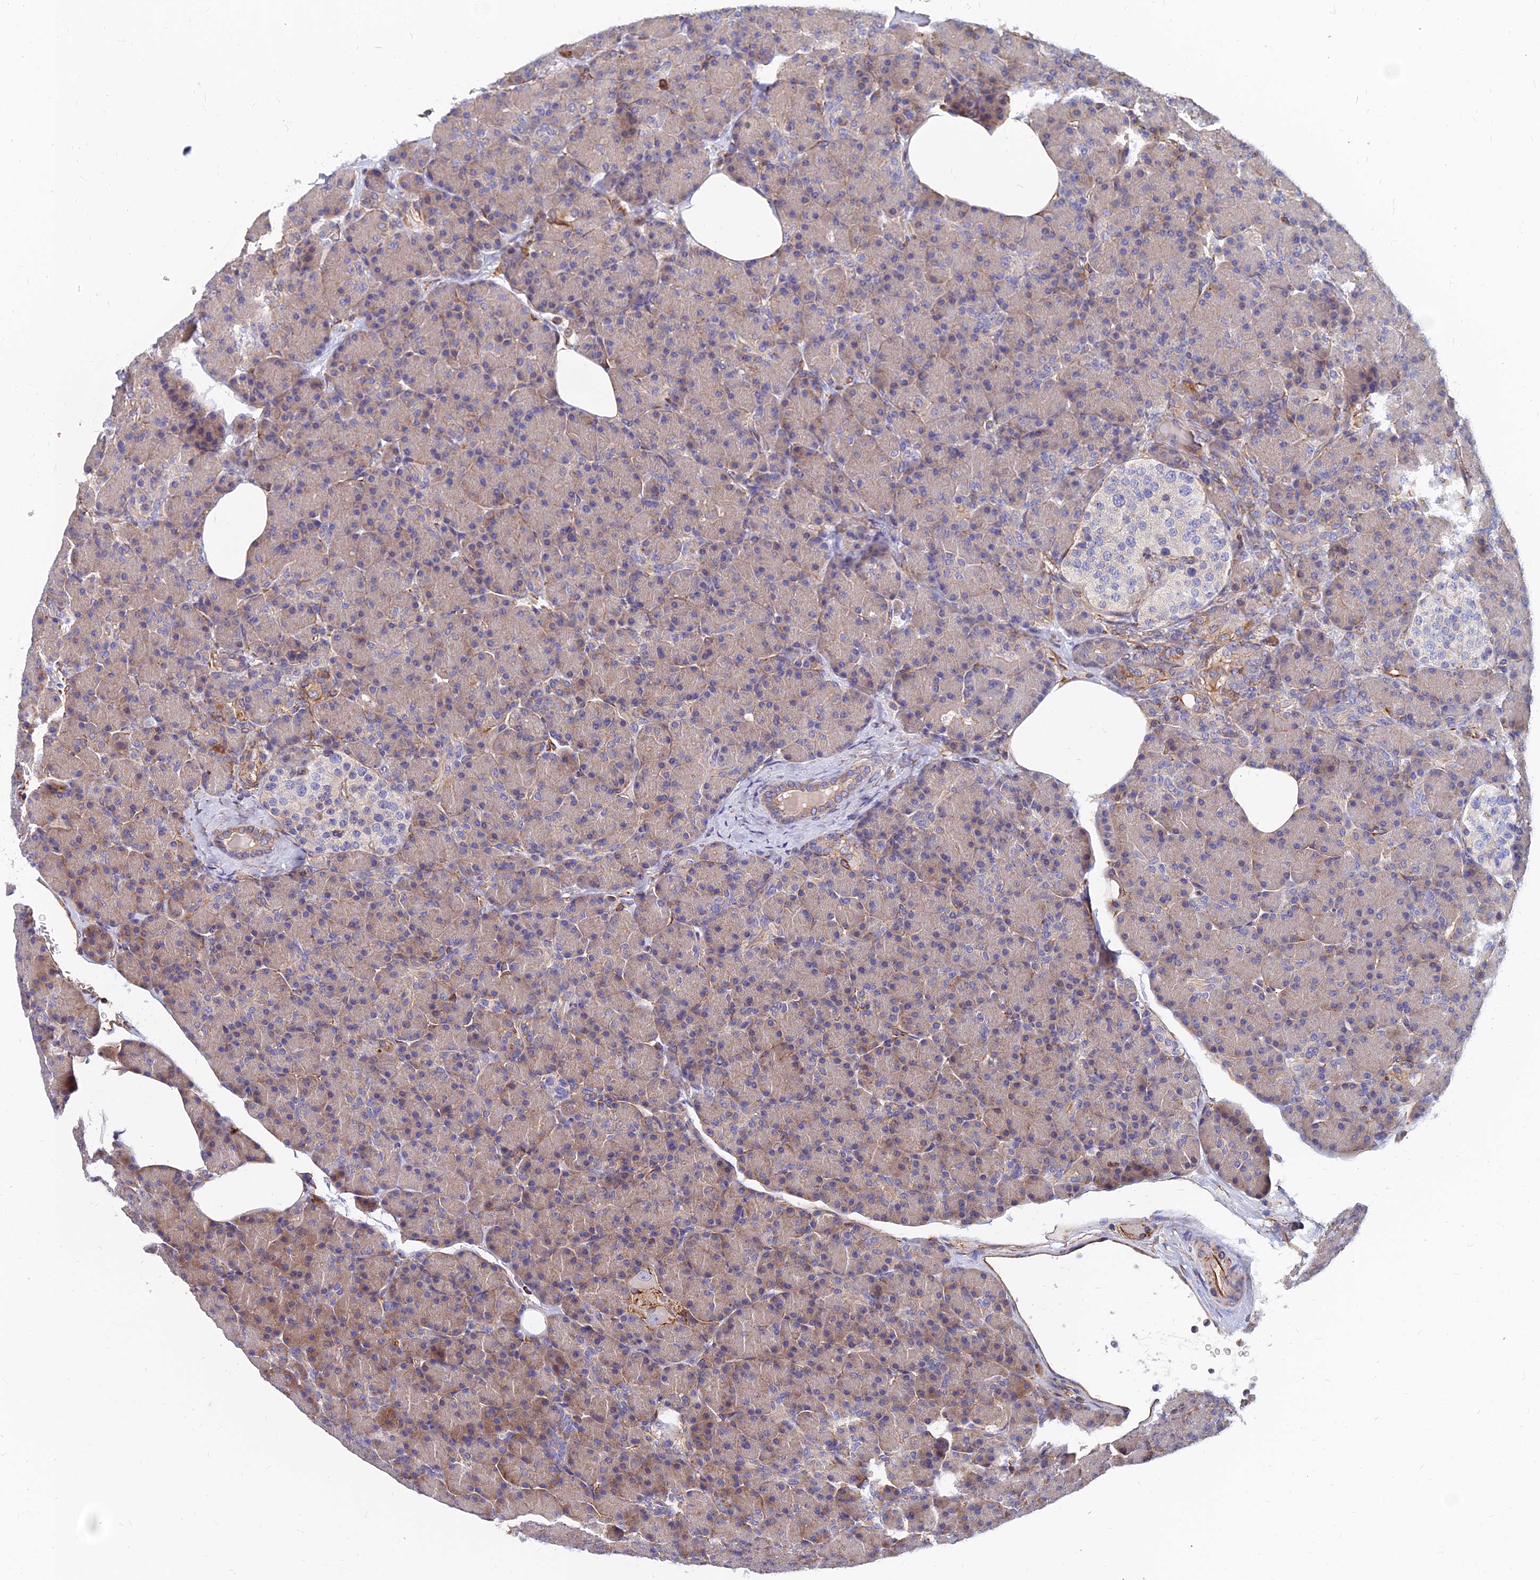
{"staining": {"intensity": "weak", "quantity": "25%-75%", "location": "cytoplasmic/membranous"}, "tissue": "pancreas", "cell_type": "Exocrine glandular cells", "image_type": "normal", "snomed": [{"axis": "morphology", "description": "Normal tissue, NOS"}, {"axis": "topography", "description": "Pancreas"}], "caption": "Immunohistochemistry (IHC) (DAB (3,3'-diaminobenzidine)) staining of benign human pancreas demonstrates weak cytoplasmic/membranous protein staining in approximately 25%-75% of exocrine glandular cells.", "gene": "CDK18", "patient": {"sex": "female", "age": 43}}